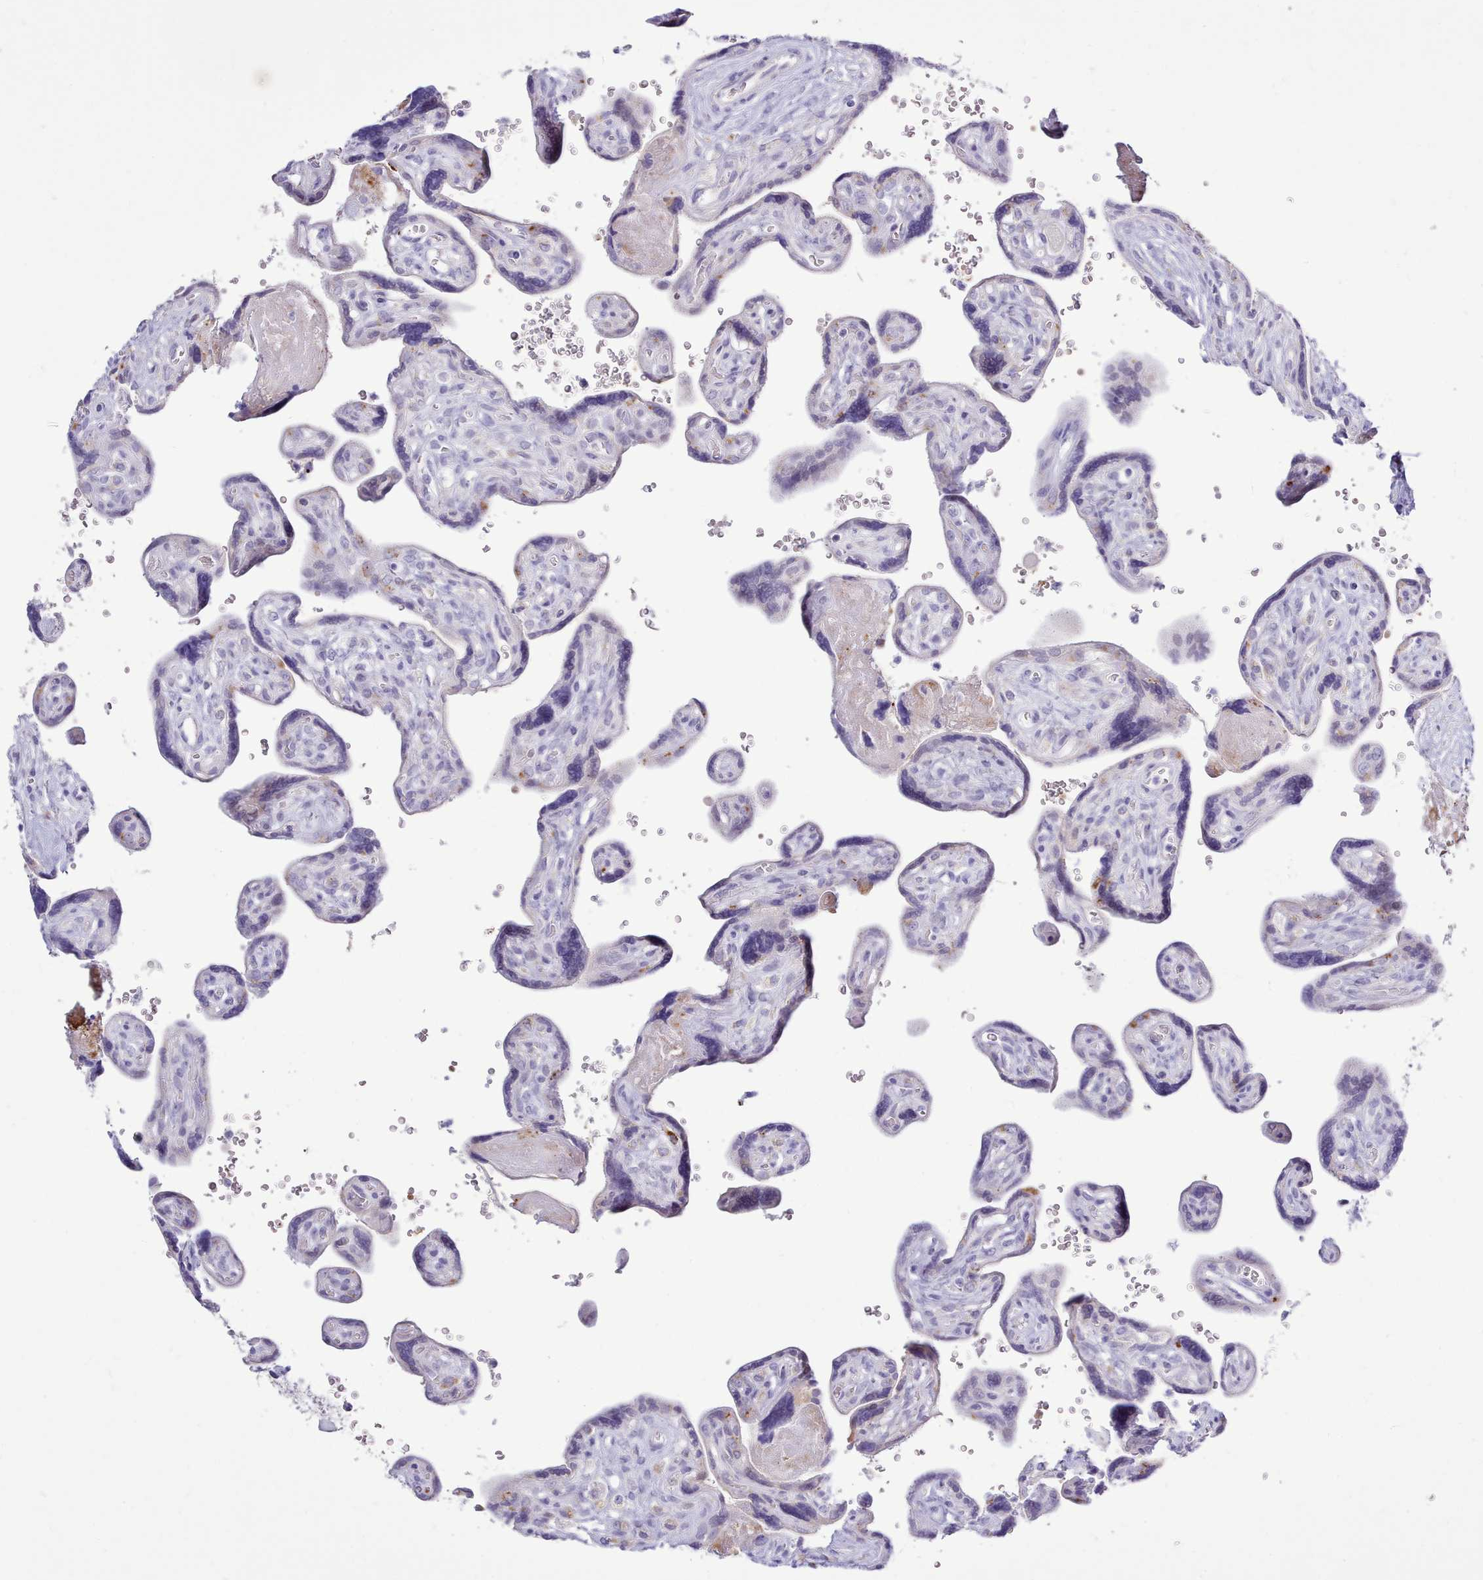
{"staining": {"intensity": "weak", "quantity": "<25%", "location": "cytoplasmic/membranous"}, "tissue": "placenta", "cell_type": "Trophoblastic cells", "image_type": "normal", "snomed": [{"axis": "morphology", "description": "Normal tissue, NOS"}, {"axis": "topography", "description": "Placenta"}], "caption": "Trophoblastic cells are negative for brown protein staining in benign placenta. The staining was performed using DAB (3,3'-diaminobenzidine) to visualize the protein expression in brown, while the nuclei were stained in blue with hematoxylin (Magnification: 20x).", "gene": "SRD5A1", "patient": {"sex": "female", "age": 39}}